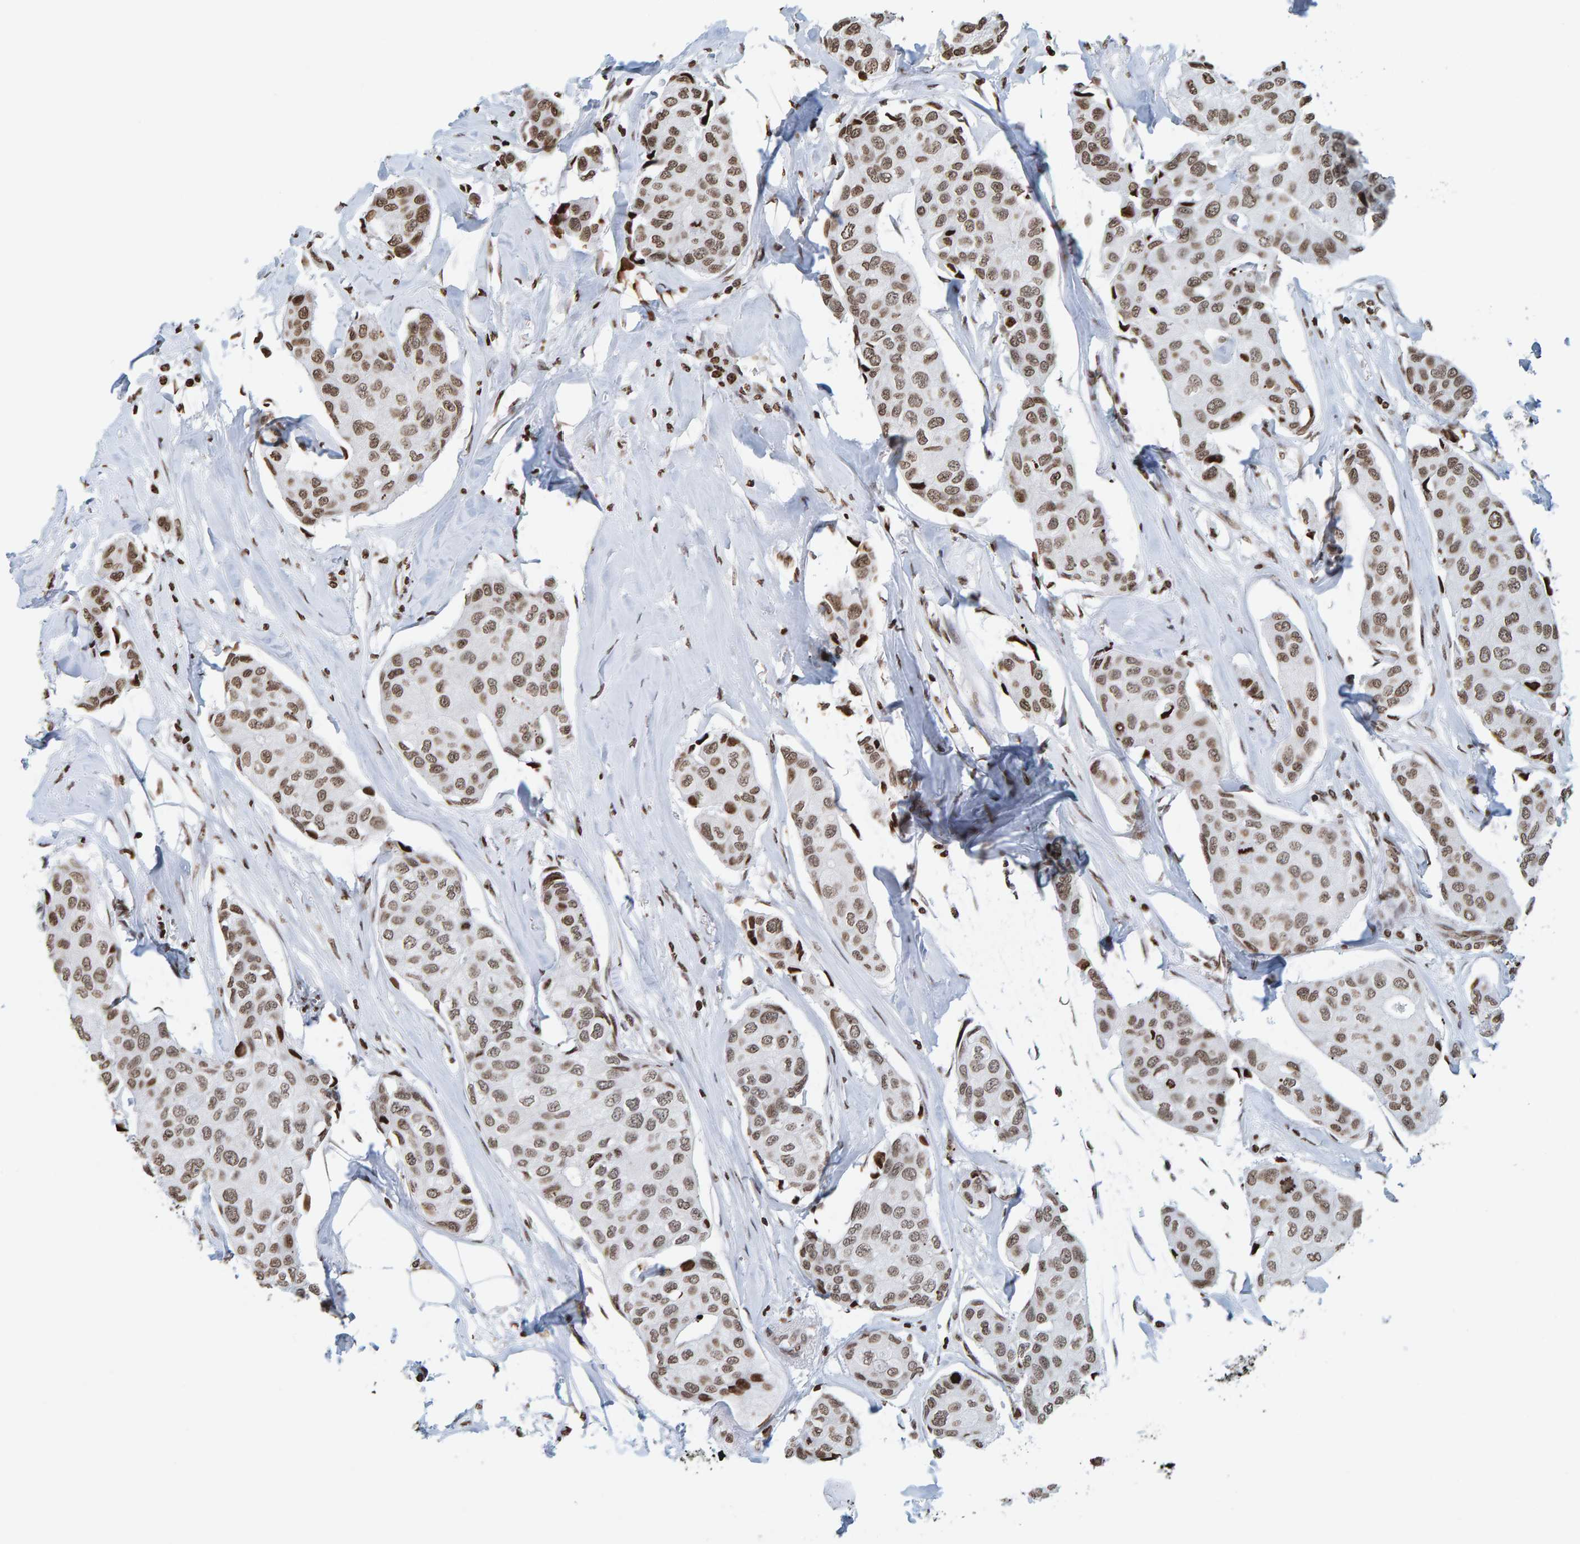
{"staining": {"intensity": "moderate", "quantity": ">75%", "location": "nuclear"}, "tissue": "breast cancer", "cell_type": "Tumor cells", "image_type": "cancer", "snomed": [{"axis": "morphology", "description": "Duct carcinoma"}, {"axis": "topography", "description": "Breast"}], "caption": "Immunohistochemistry of breast cancer demonstrates medium levels of moderate nuclear expression in about >75% of tumor cells.", "gene": "BRF2", "patient": {"sex": "female", "age": 80}}